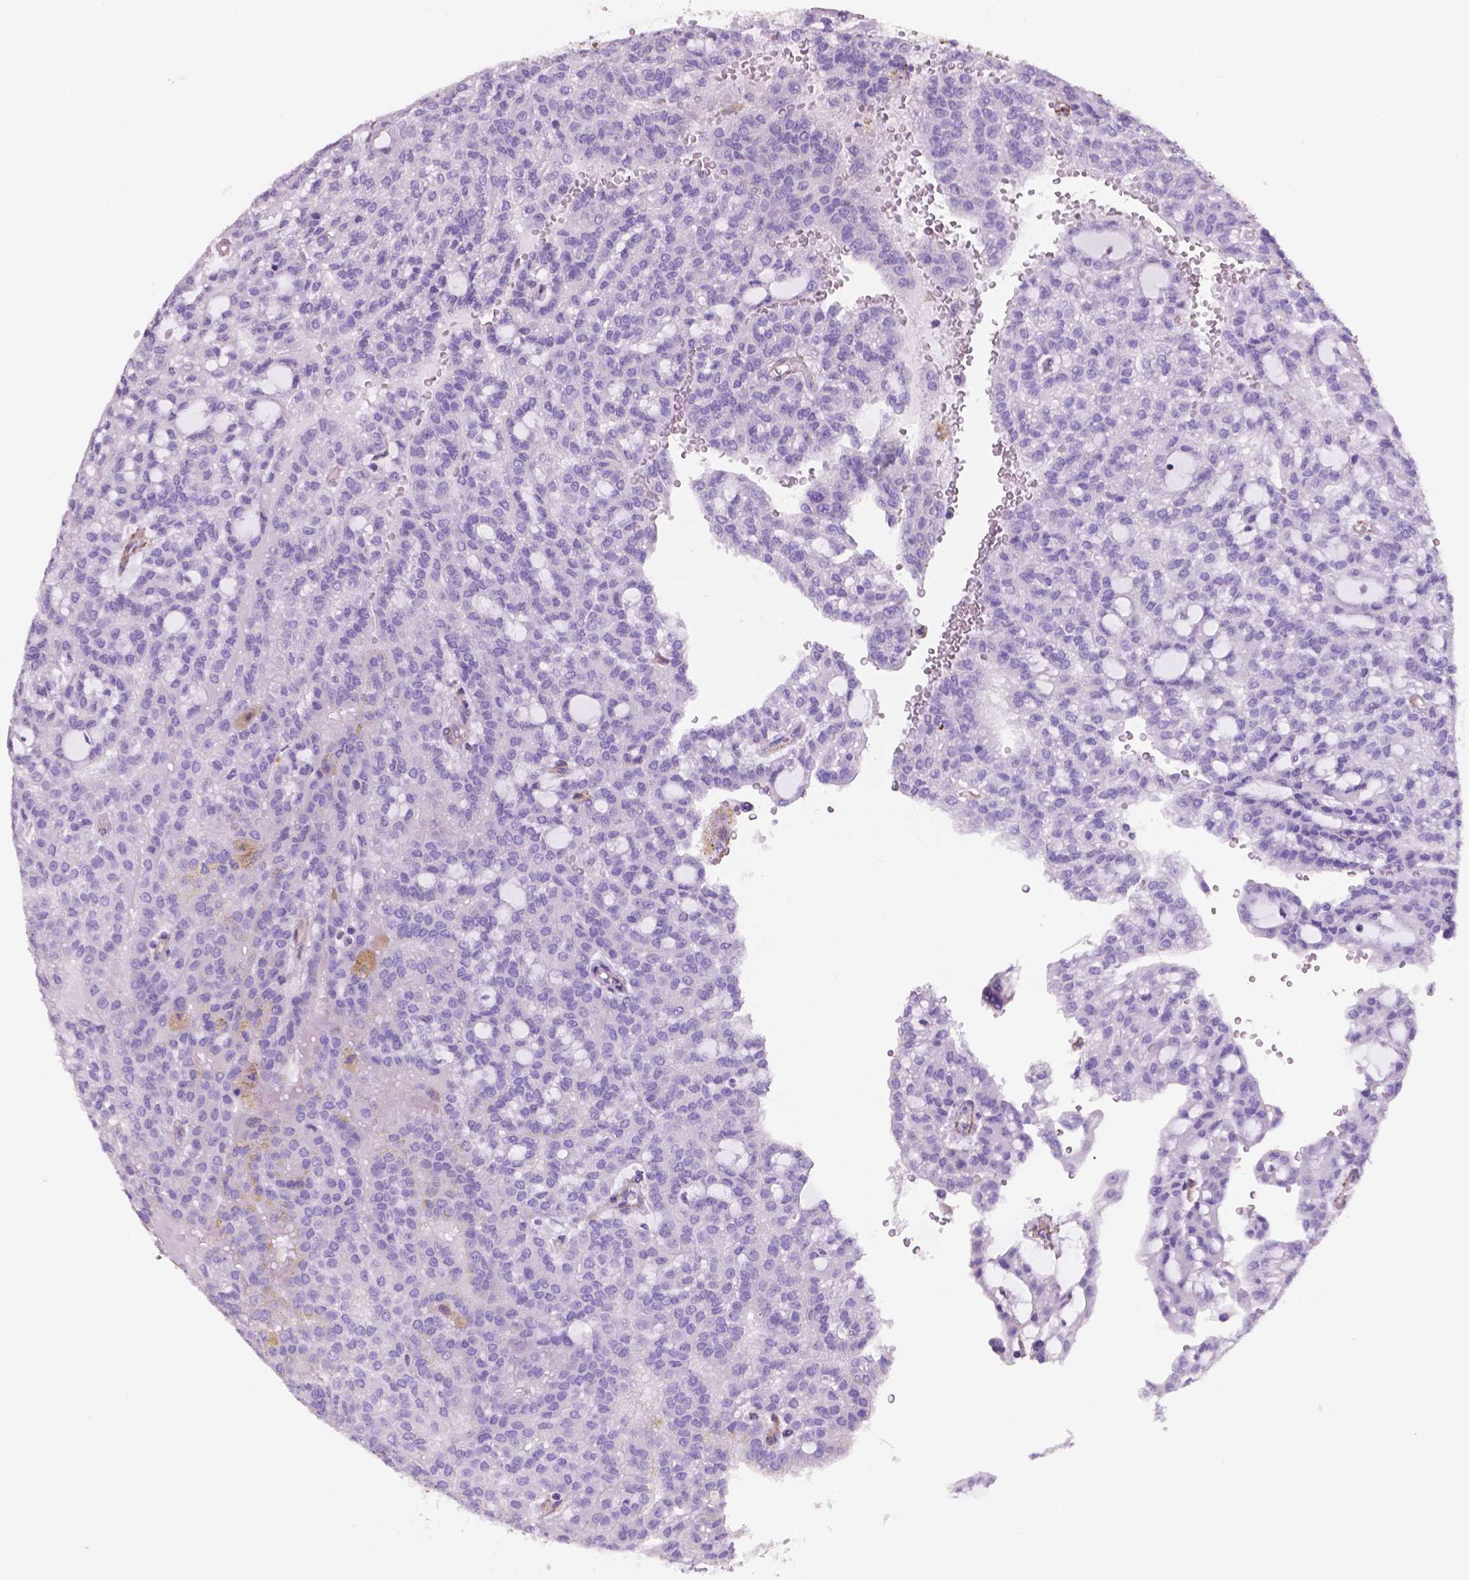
{"staining": {"intensity": "negative", "quantity": "none", "location": "none"}, "tissue": "renal cancer", "cell_type": "Tumor cells", "image_type": "cancer", "snomed": [{"axis": "morphology", "description": "Adenocarcinoma, NOS"}, {"axis": "topography", "description": "Kidney"}], "caption": "The IHC photomicrograph has no significant expression in tumor cells of renal cancer (adenocarcinoma) tissue. Nuclei are stained in blue.", "gene": "TOR2A", "patient": {"sex": "male", "age": 63}}